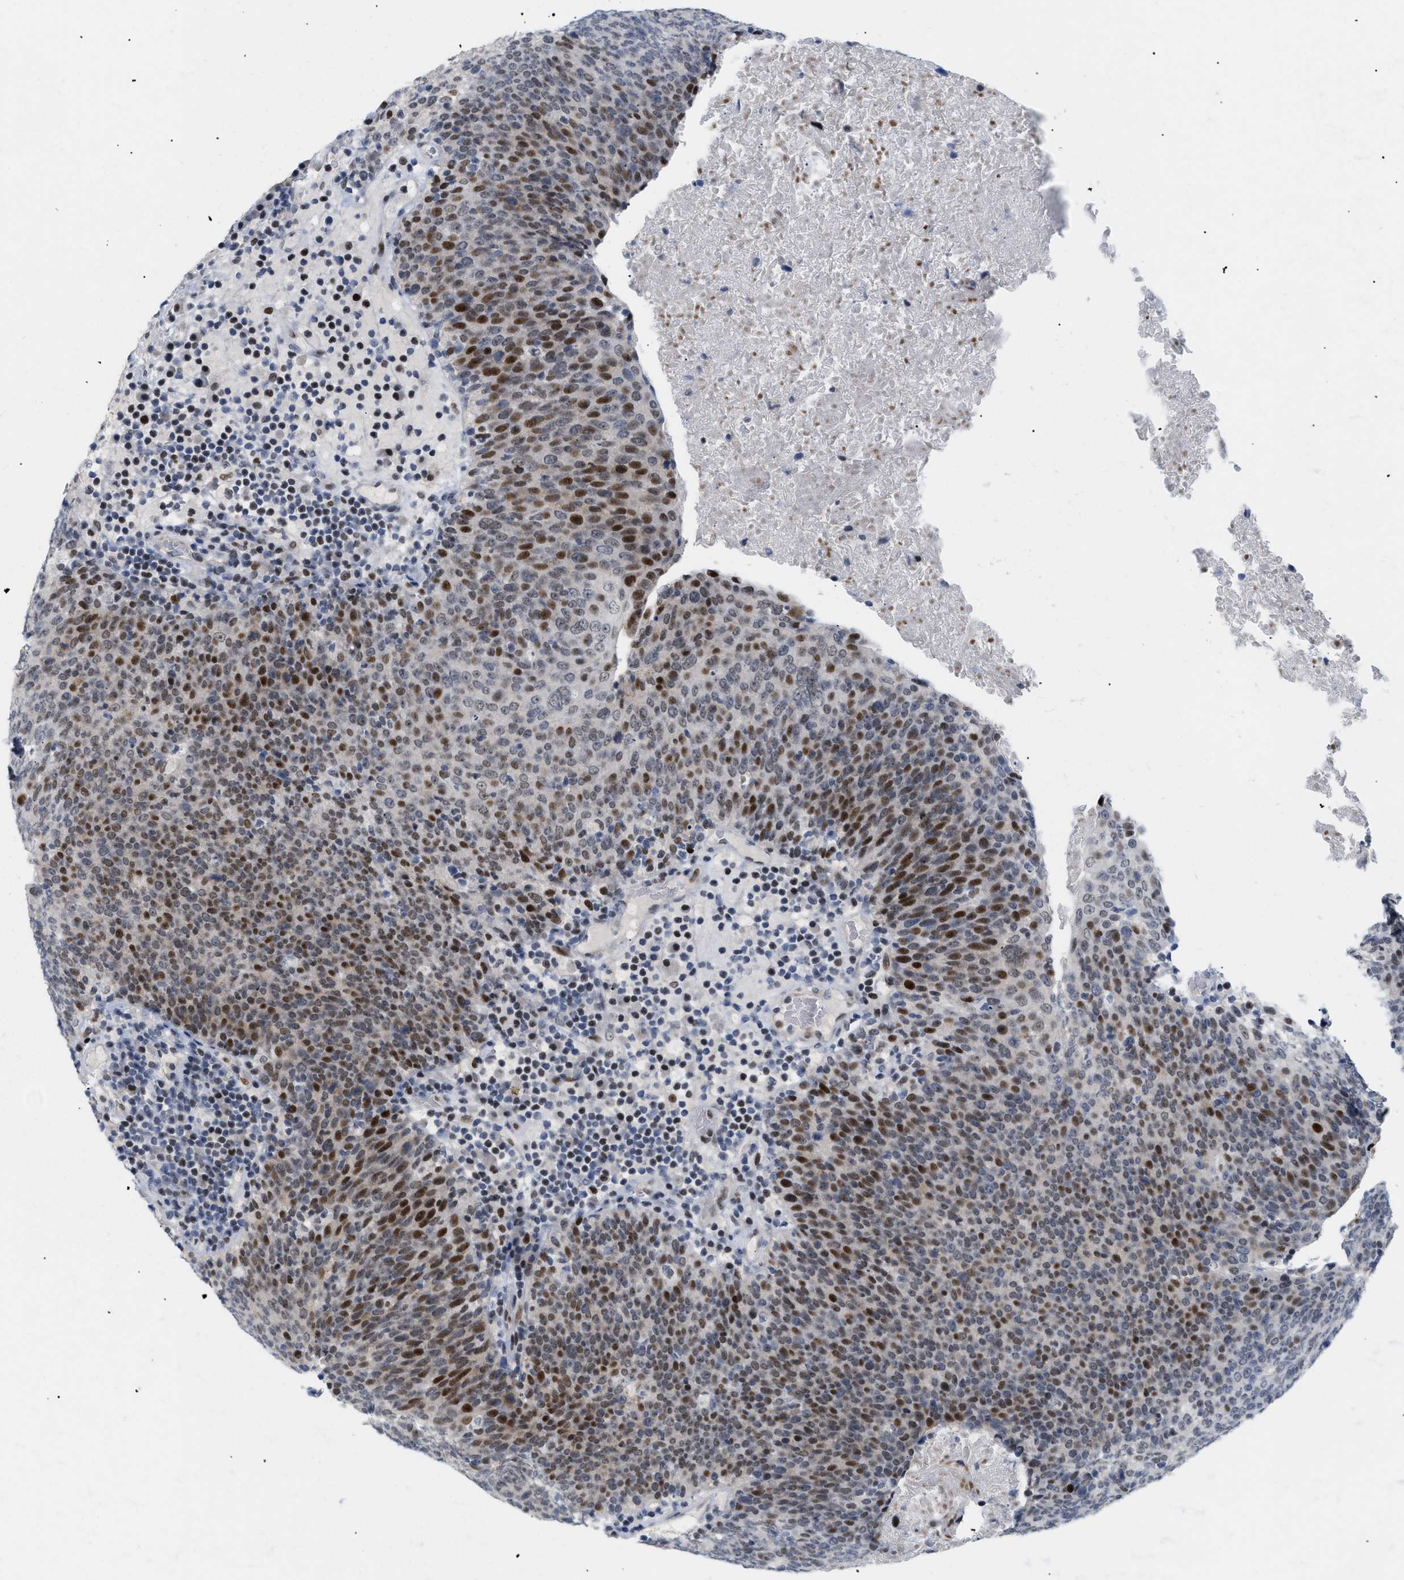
{"staining": {"intensity": "strong", "quantity": "25%-75%", "location": "nuclear"}, "tissue": "head and neck cancer", "cell_type": "Tumor cells", "image_type": "cancer", "snomed": [{"axis": "morphology", "description": "Squamous cell carcinoma, NOS"}, {"axis": "morphology", "description": "Squamous cell carcinoma, metastatic, NOS"}, {"axis": "topography", "description": "Lymph node"}, {"axis": "topography", "description": "Head-Neck"}], "caption": "Tumor cells exhibit high levels of strong nuclear expression in about 25%-75% of cells in head and neck cancer. The protein is stained brown, and the nuclei are stained in blue (DAB IHC with brightfield microscopy, high magnification).", "gene": "MED1", "patient": {"sex": "male", "age": 62}}